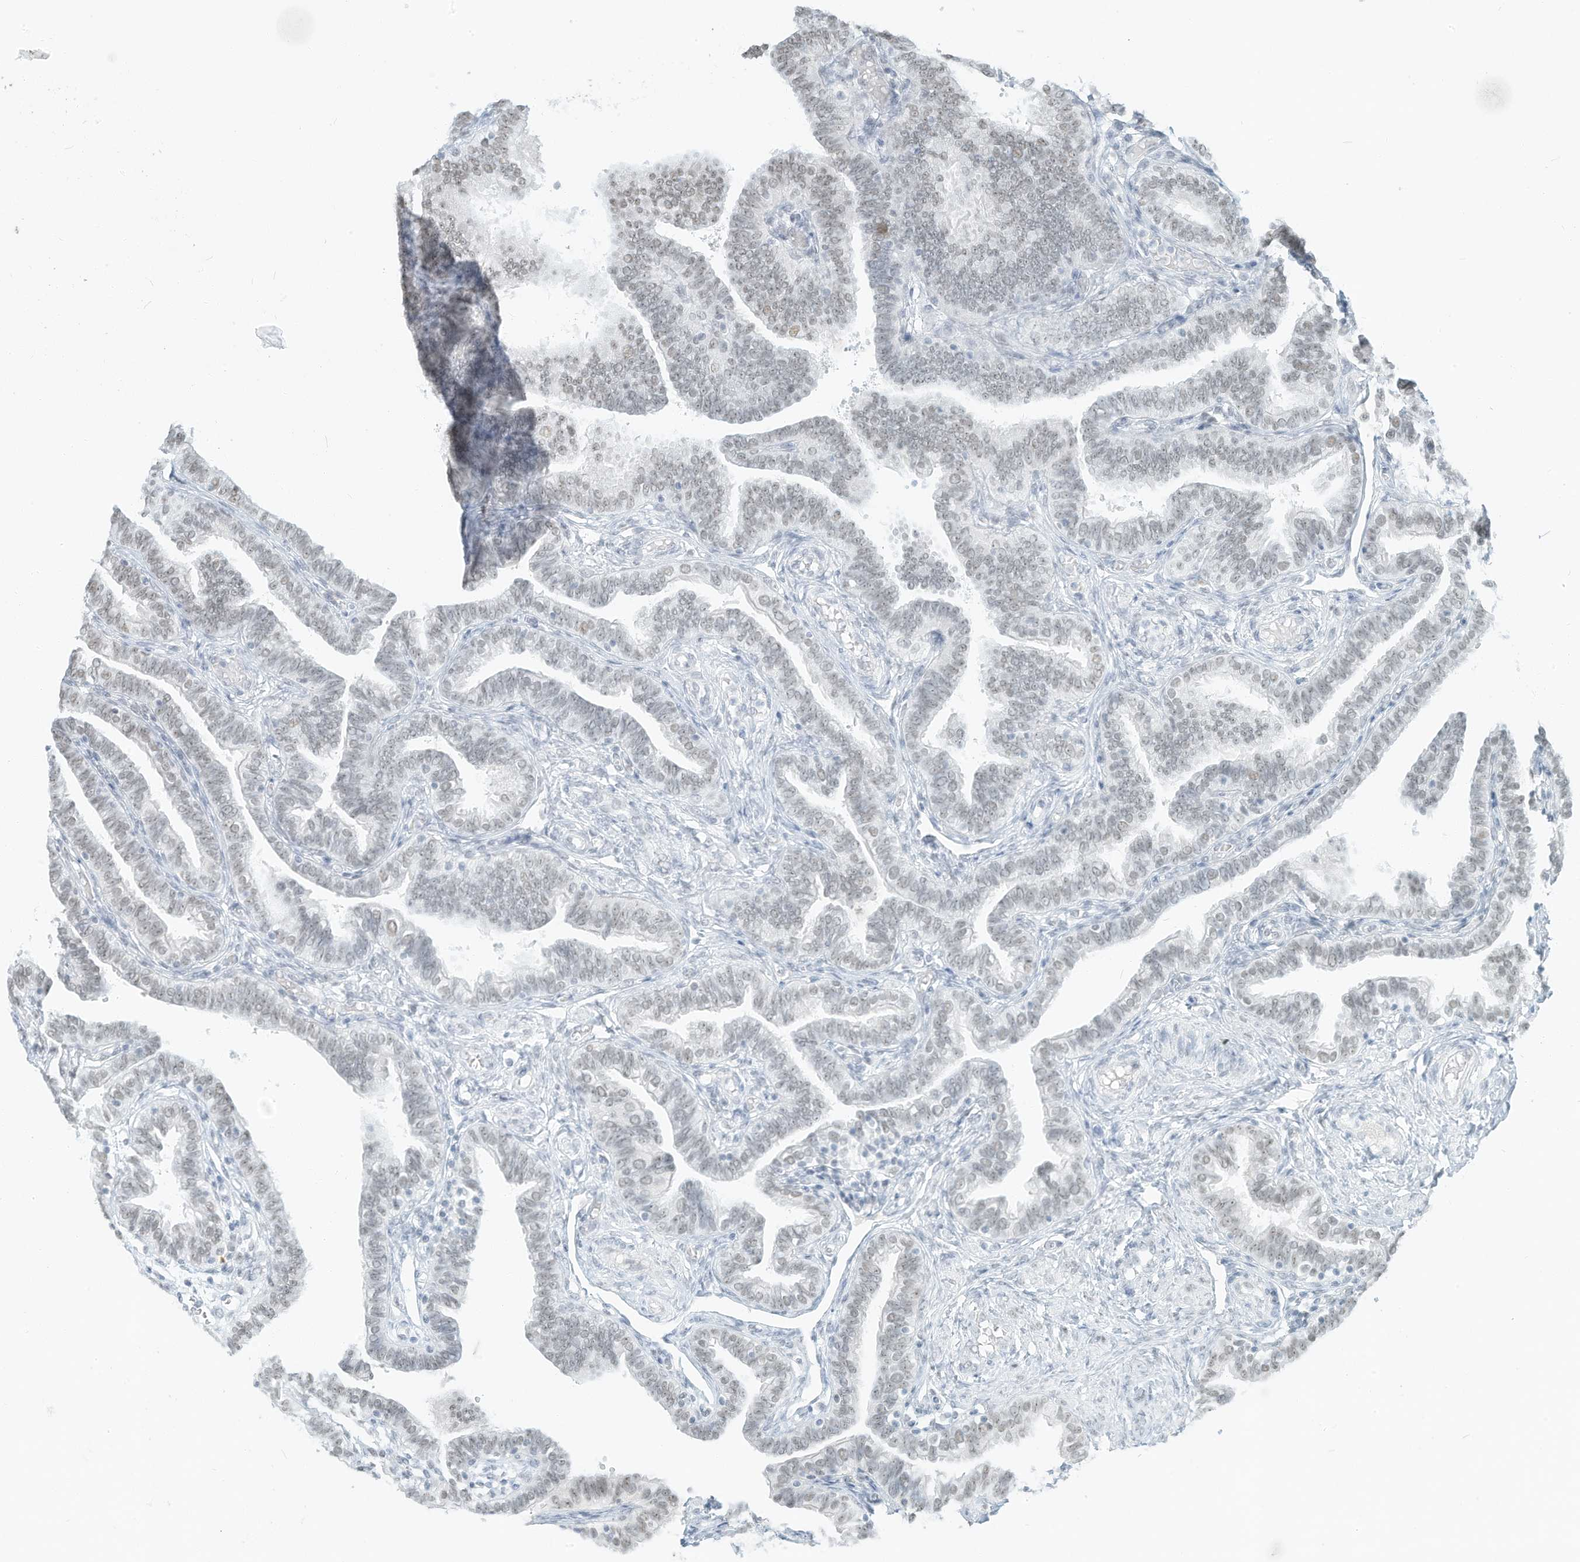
{"staining": {"intensity": "moderate", "quantity": "<25%", "location": "nuclear"}, "tissue": "fallopian tube", "cell_type": "Glandular cells", "image_type": "normal", "snomed": [{"axis": "morphology", "description": "Normal tissue, NOS"}, {"axis": "topography", "description": "Fallopian tube"}], "caption": "Immunohistochemistry photomicrograph of normal fallopian tube: human fallopian tube stained using IHC exhibits low levels of moderate protein expression localized specifically in the nuclear of glandular cells, appearing as a nuclear brown color.", "gene": "PGC", "patient": {"sex": "female", "age": 39}}